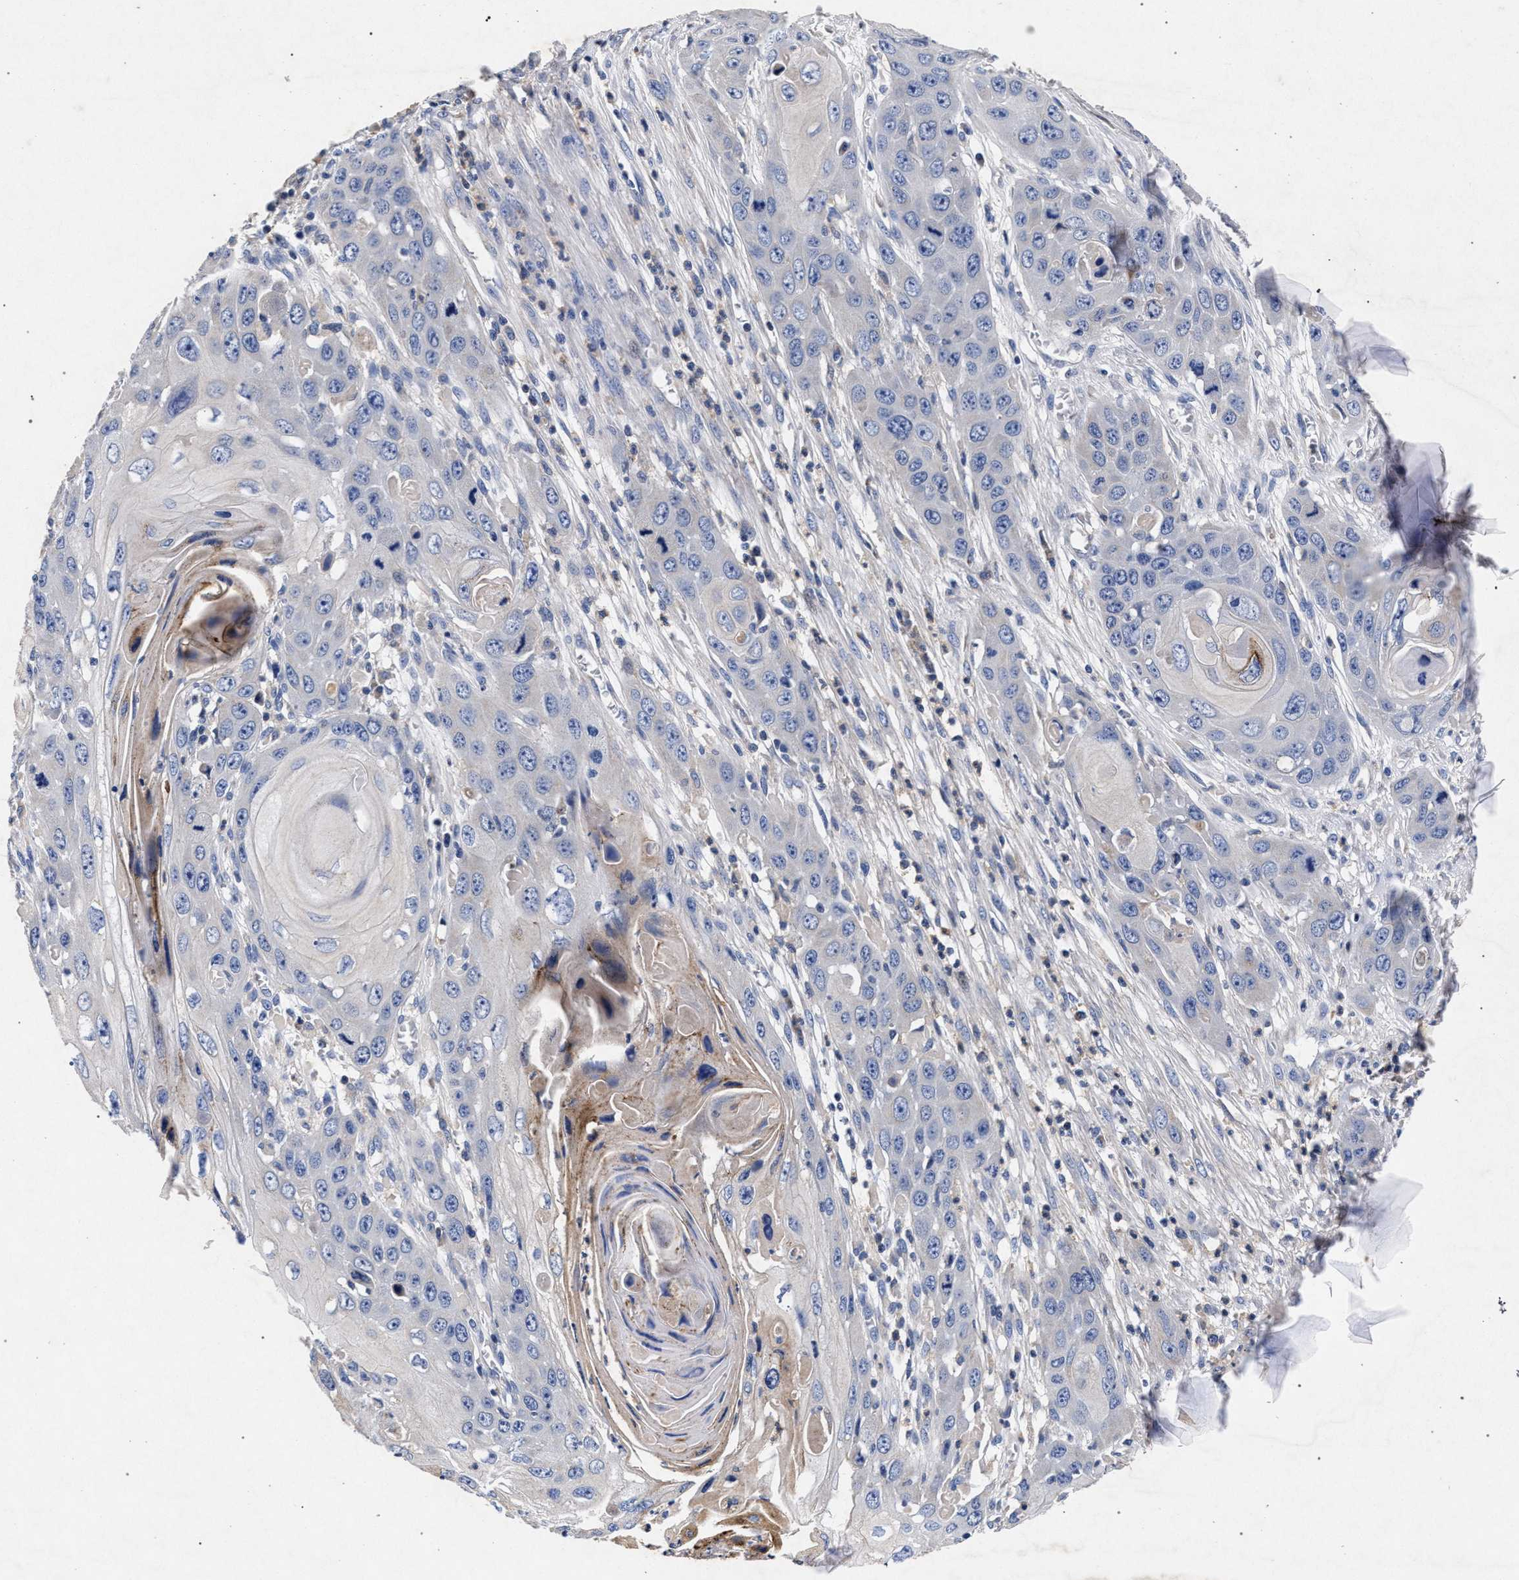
{"staining": {"intensity": "negative", "quantity": "none", "location": "none"}, "tissue": "skin cancer", "cell_type": "Tumor cells", "image_type": "cancer", "snomed": [{"axis": "morphology", "description": "Squamous cell carcinoma, NOS"}, {"axis": "topography", "description": "Skin"}], "caption": "Immunohistochemistry (IHC) histopathology image of human squamous cell carcinoma (skin) stained for a protein (brown), which displays no positivity in tumor cells.", "gene": "HSD17B14", "patient": {"sex": "male", "age": 55}}